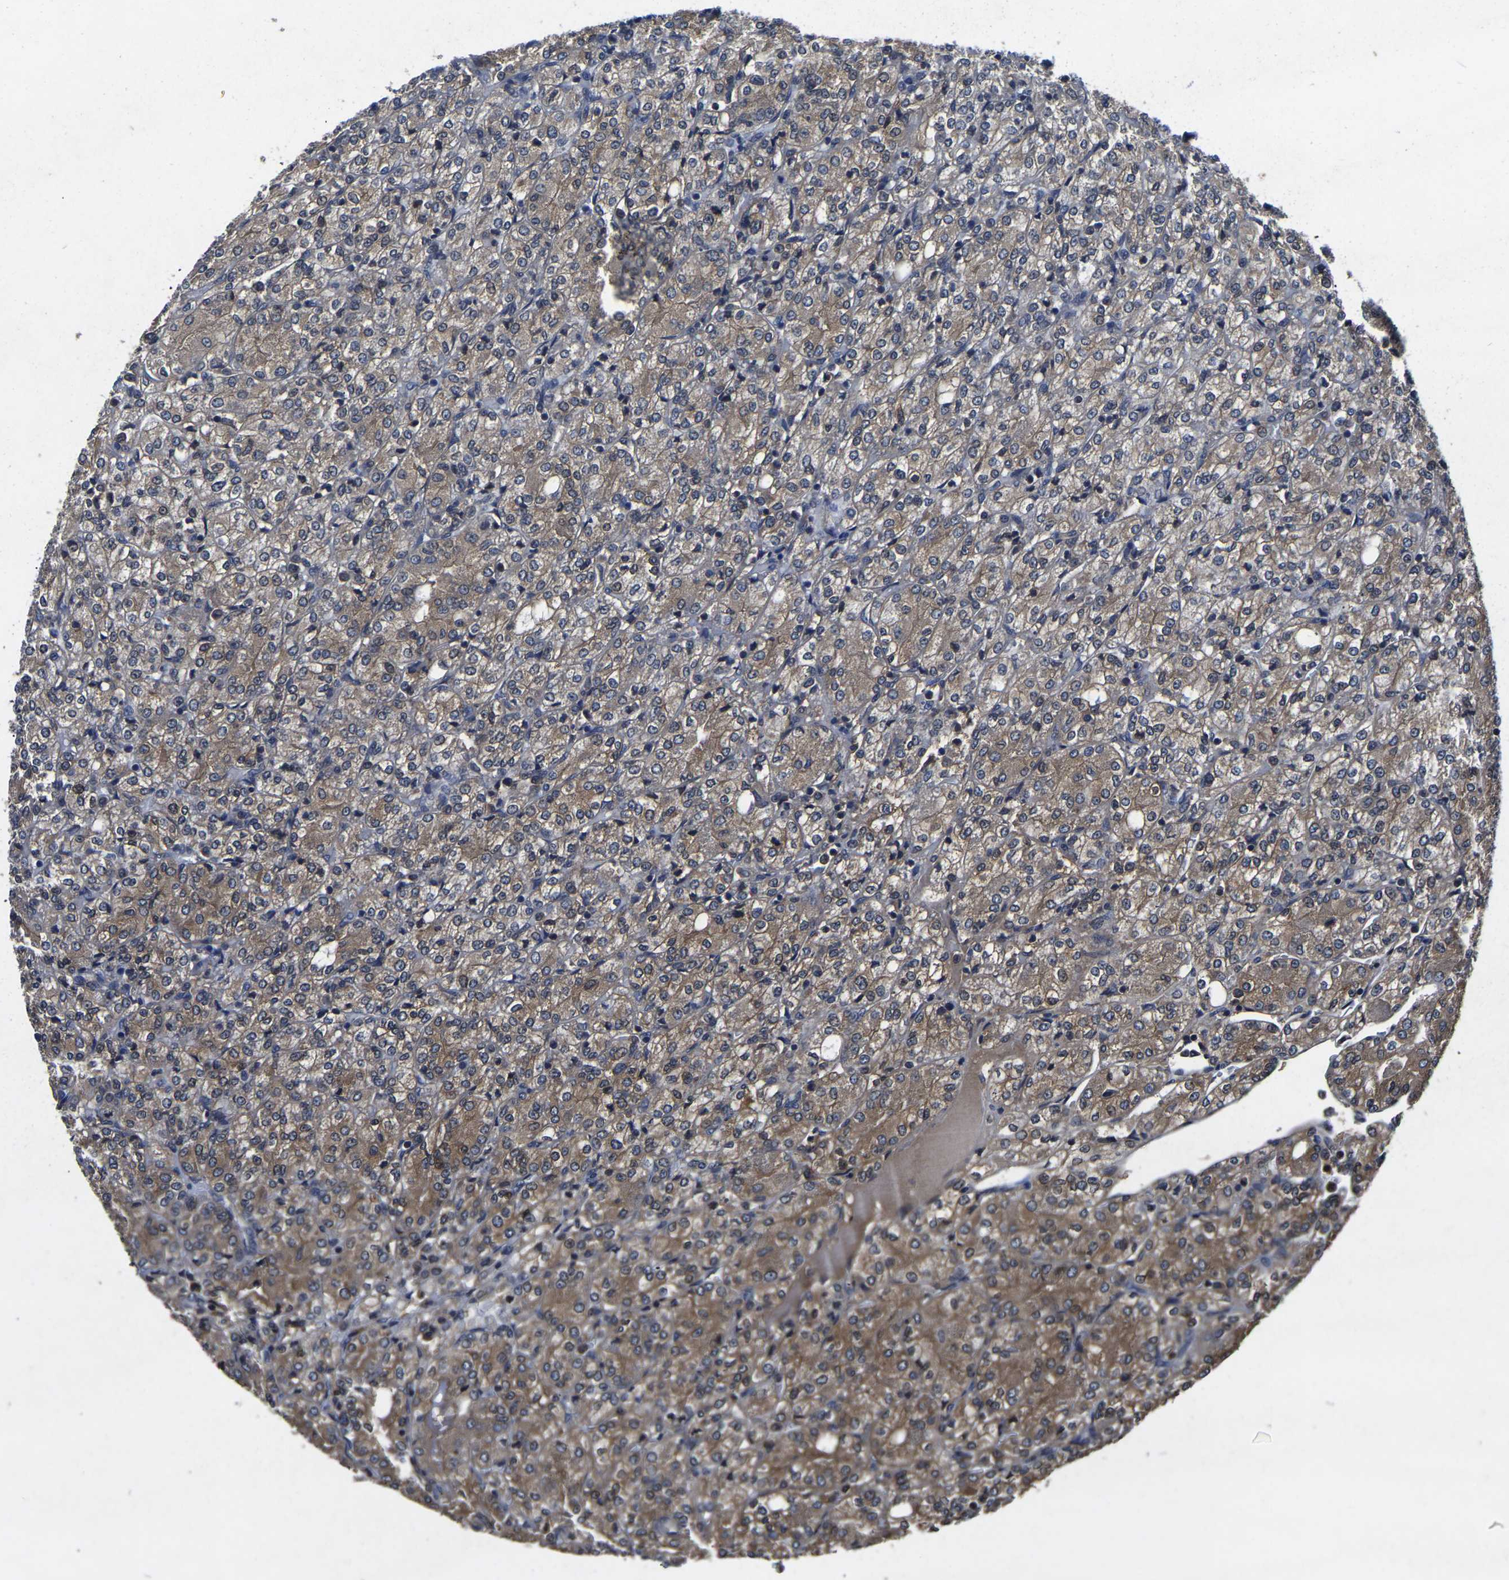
{"staining": {"intensity": "moderate", "quantity": ">75%", "location": "cytoplasmic/membranous"}, "tissue": "renal cancer", "cell_type": "Tumor cells", "image_type": "cancer", "snomed": [{"axis": "morphology", "description": "Adenocarcinoma, NOS"}, {"axis": "topography", "description": "Kidney"}], "caption": "This photomicrograph reveals renal cancer stained with IHC to label a protein in brown. The cytoplasmic/membranous of tumor cells show moderate positivity for the protein. Nuclei are counter-stained blue.", "gene": "FGD5", "patient": {"sex": "male", "age": 77}}